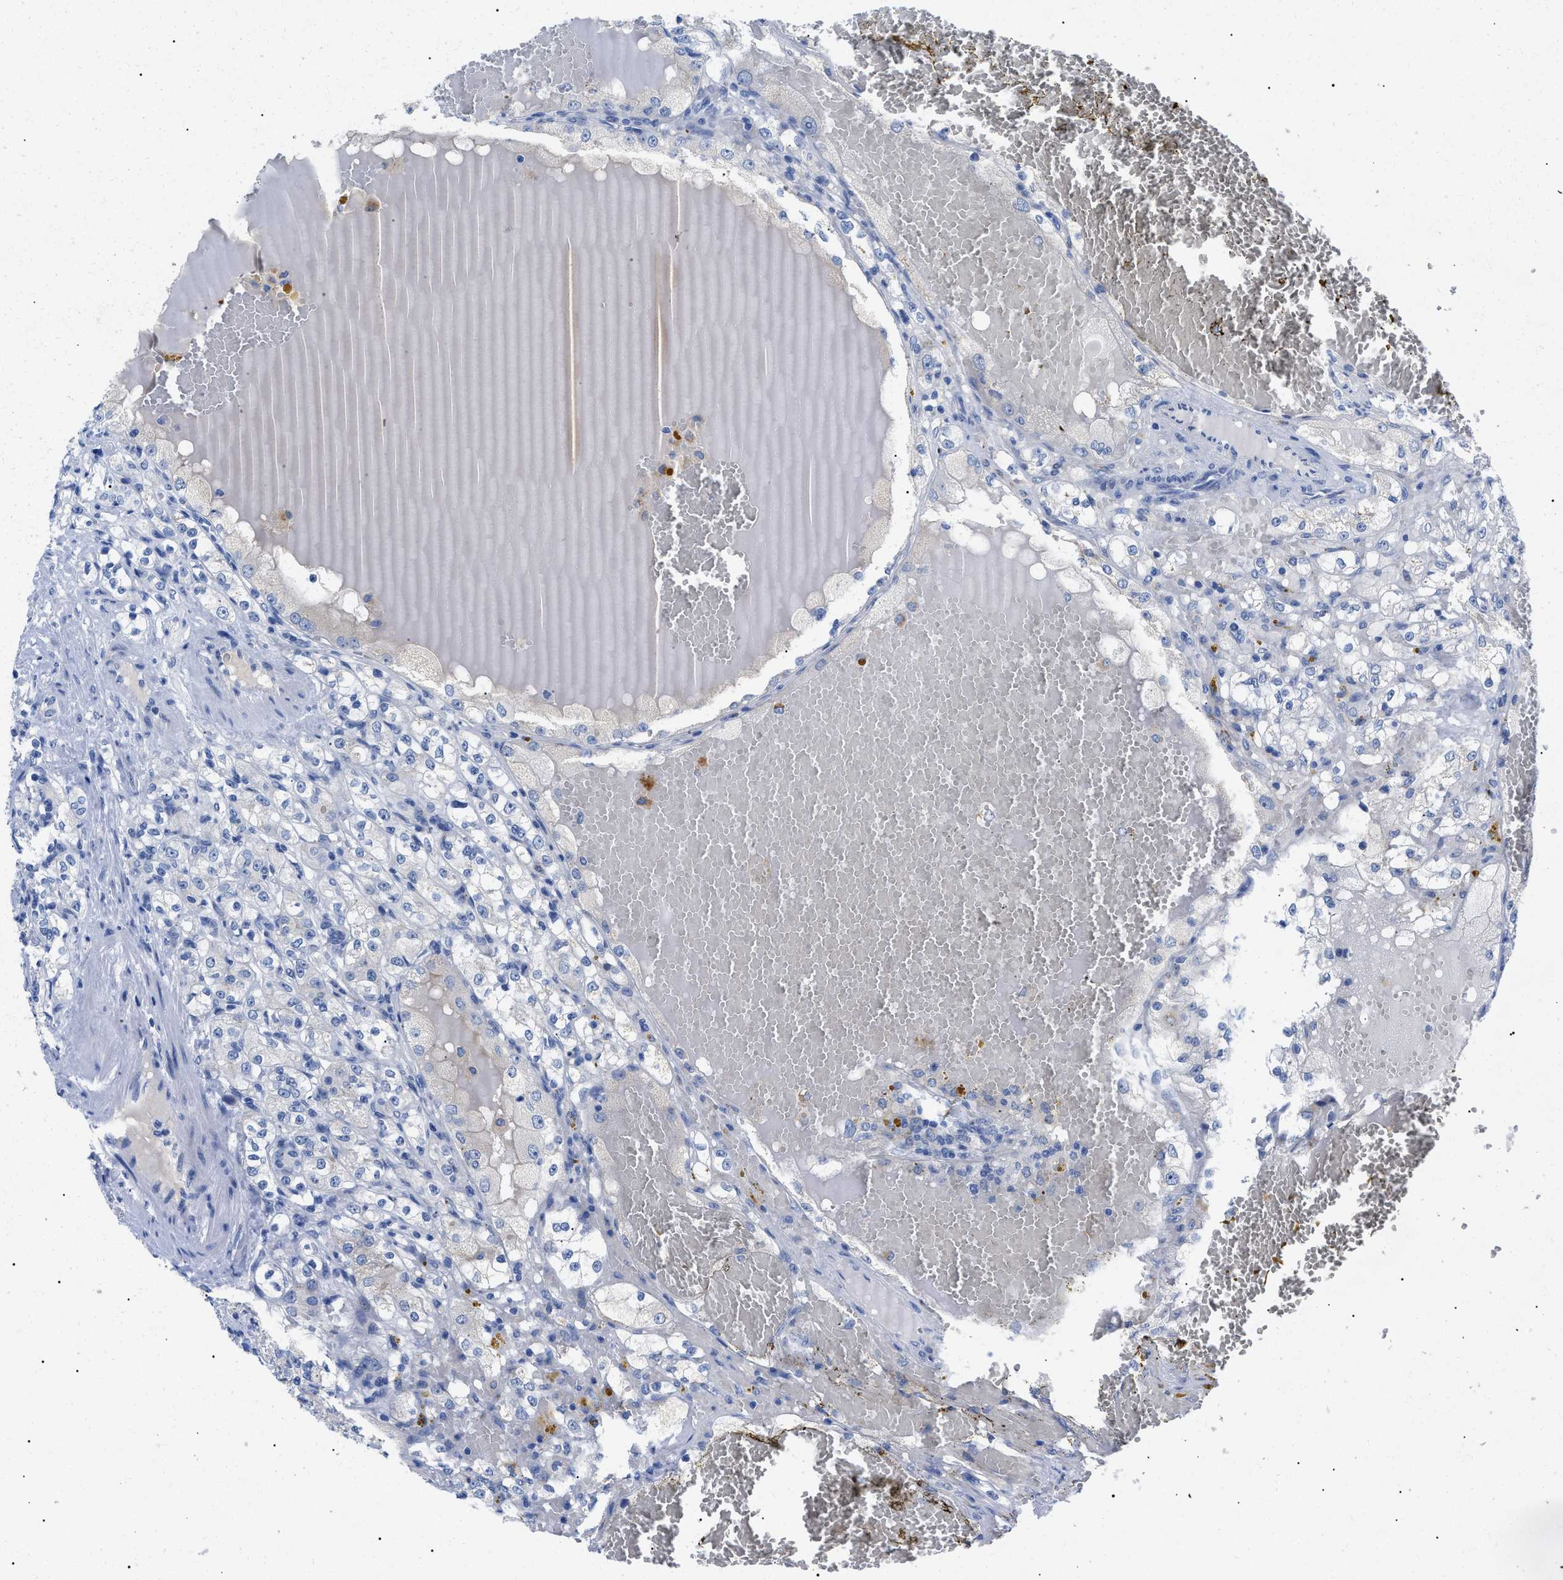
{"staining": {"intensity": "negative", "quantity": "none", "location": "none"}, "tissue": "renal cancer", "cell_type": "Tumor cells", "image_type": "cancer", "snomed": [{"axis": "morphology", "description": "Normal tissue, NOS"}, {"axis": "morphology", "description": "Adenocarcinoma, NOS"}, {"axis": "topography", "description": "Kidney"}], "caption": "This is an immunohistochemistry (IHC) photomicrograph of adenocarcinoma (renal). There is no staining in tumor cells.", "gene": "ACKR1", "patient": {"sex": "male", "age": 61}}